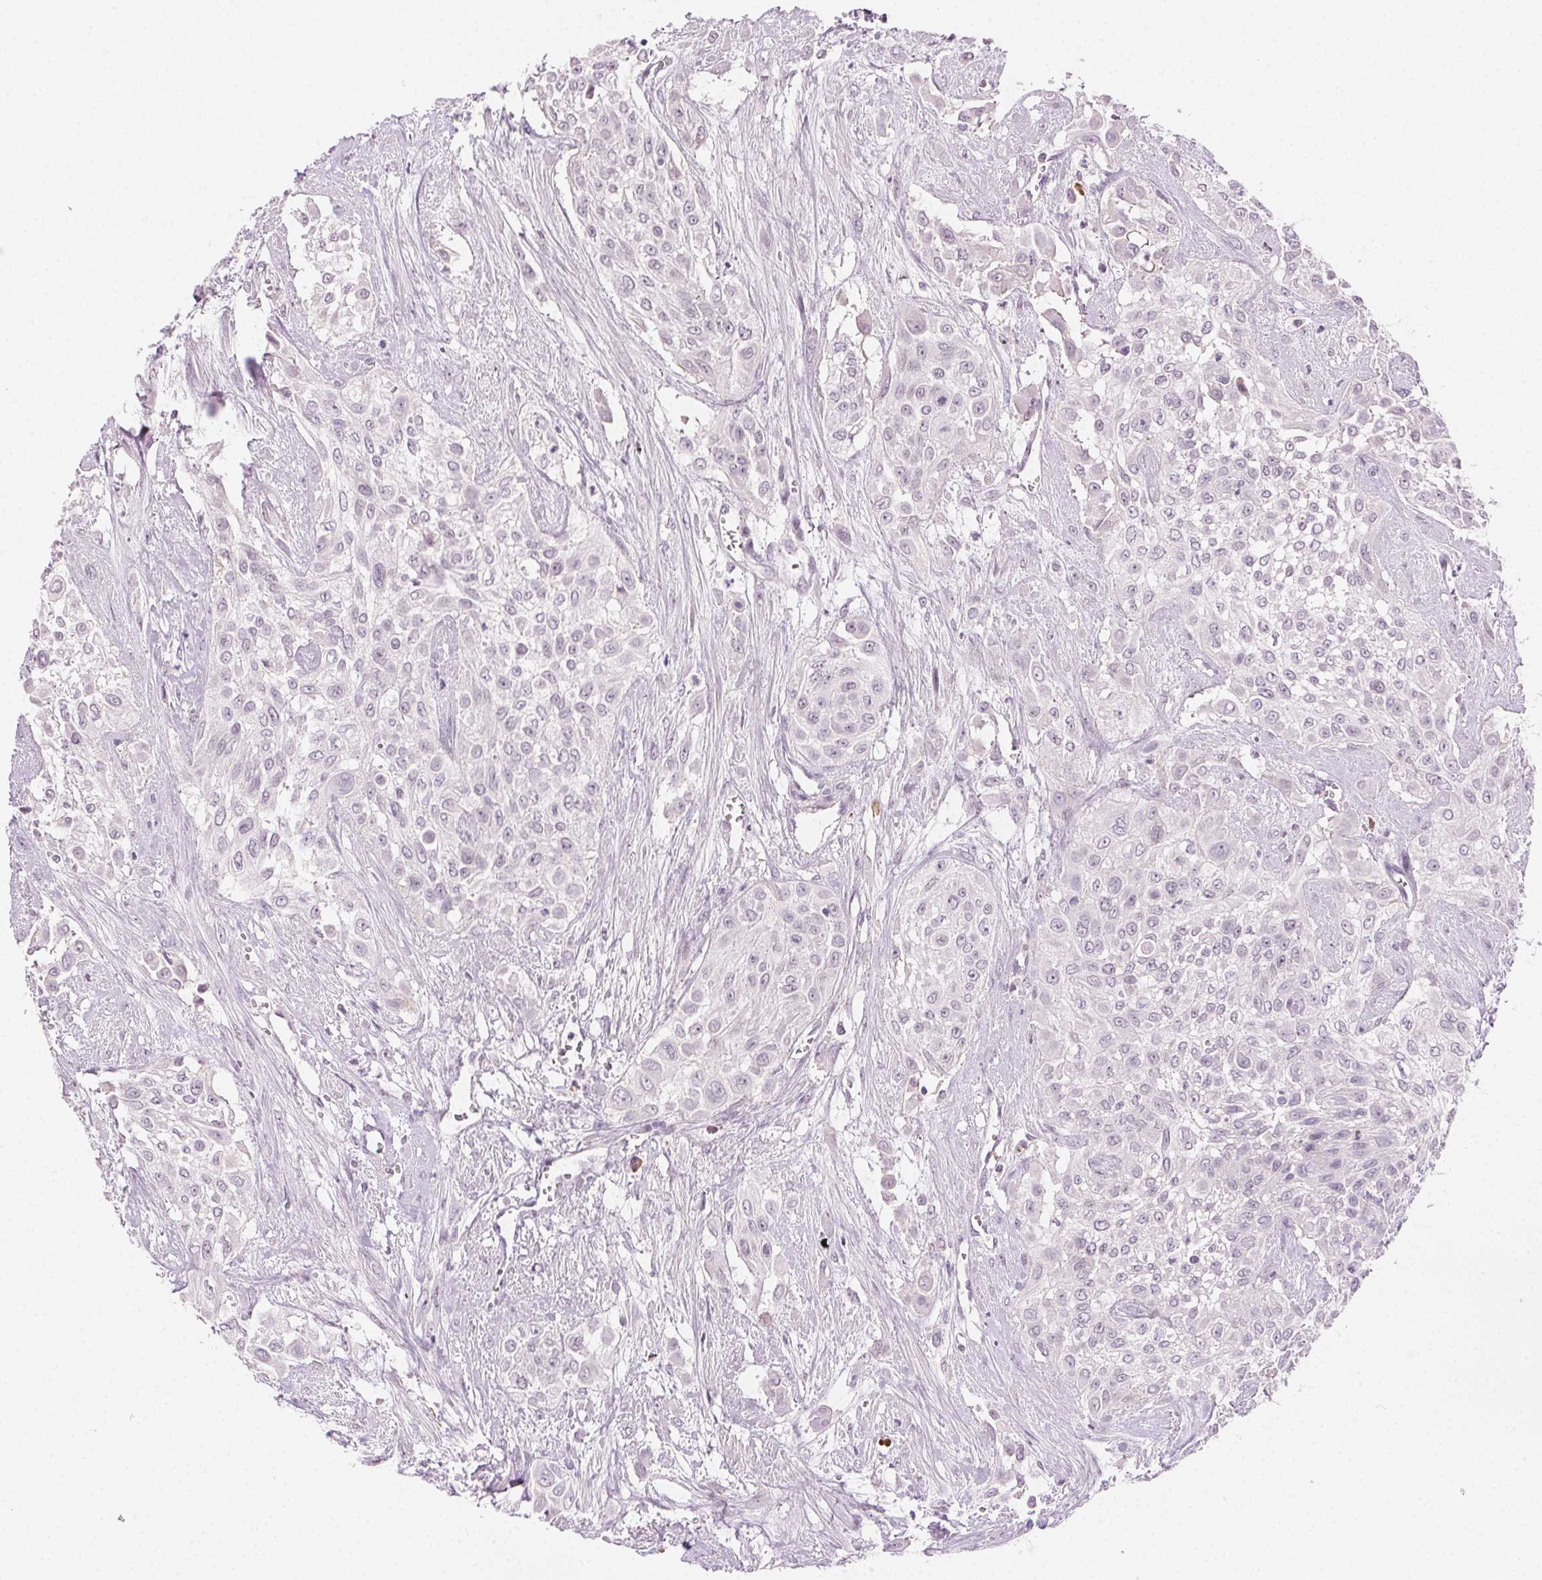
{"staining": {"intensity": "negative", "quantity": "none", "location": "none"}, "tissue": "urothelial cancer", "cell_type": "Tumor cells", "image_type": "cancer", "snomed": [{"axis": "morphology", "description": "Urothelial carcinoma, High grade"}, {"axis": "topography", "description": "Urinary bladder"}], "caption": "IHC of human urothelial carcinoma (high-grade) shows no positivity in tumor cells.", "gene": "HSF5", "patient": {"sex": "male", "age": 57}}